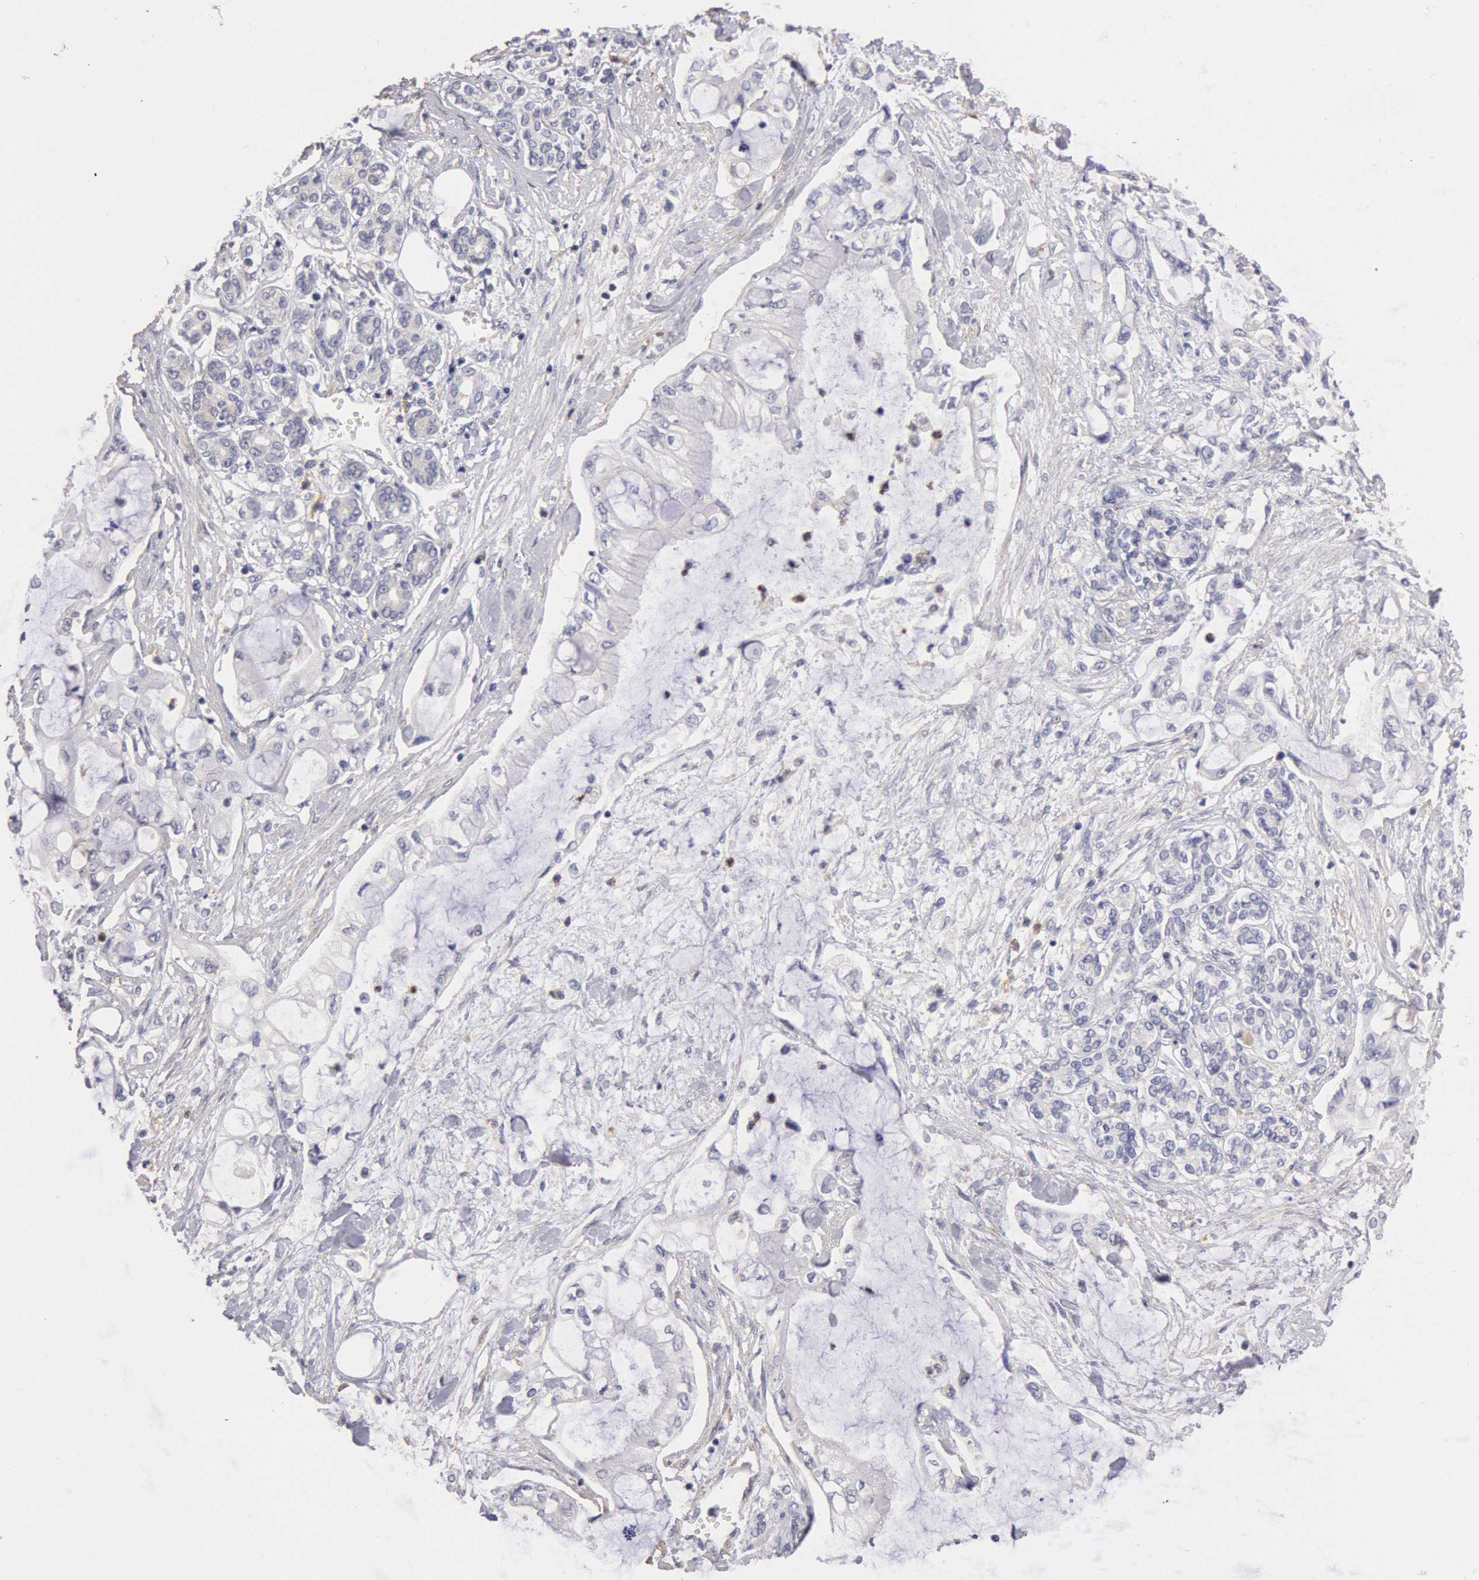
{"staining": {"intensity": "weak", "quantity": "<25%", "location": "cytoplasmic/membranous"}, "tissue": "pancreatic cancer", "cell_type": "Tumor cells", "image_type": "cancer", "snomed": [{"axis": "morphology", "description": "Adenocarcinoma, NOS"}, {"axis": "topography", "description": "Pancreas"}], "caption": "Immunohistochemistry of human pancreatic adenocarcinoma demonstrates no staining in tumor cells.", "gene": "TMED8", "patient": {"sex": "female", "age": 70}}